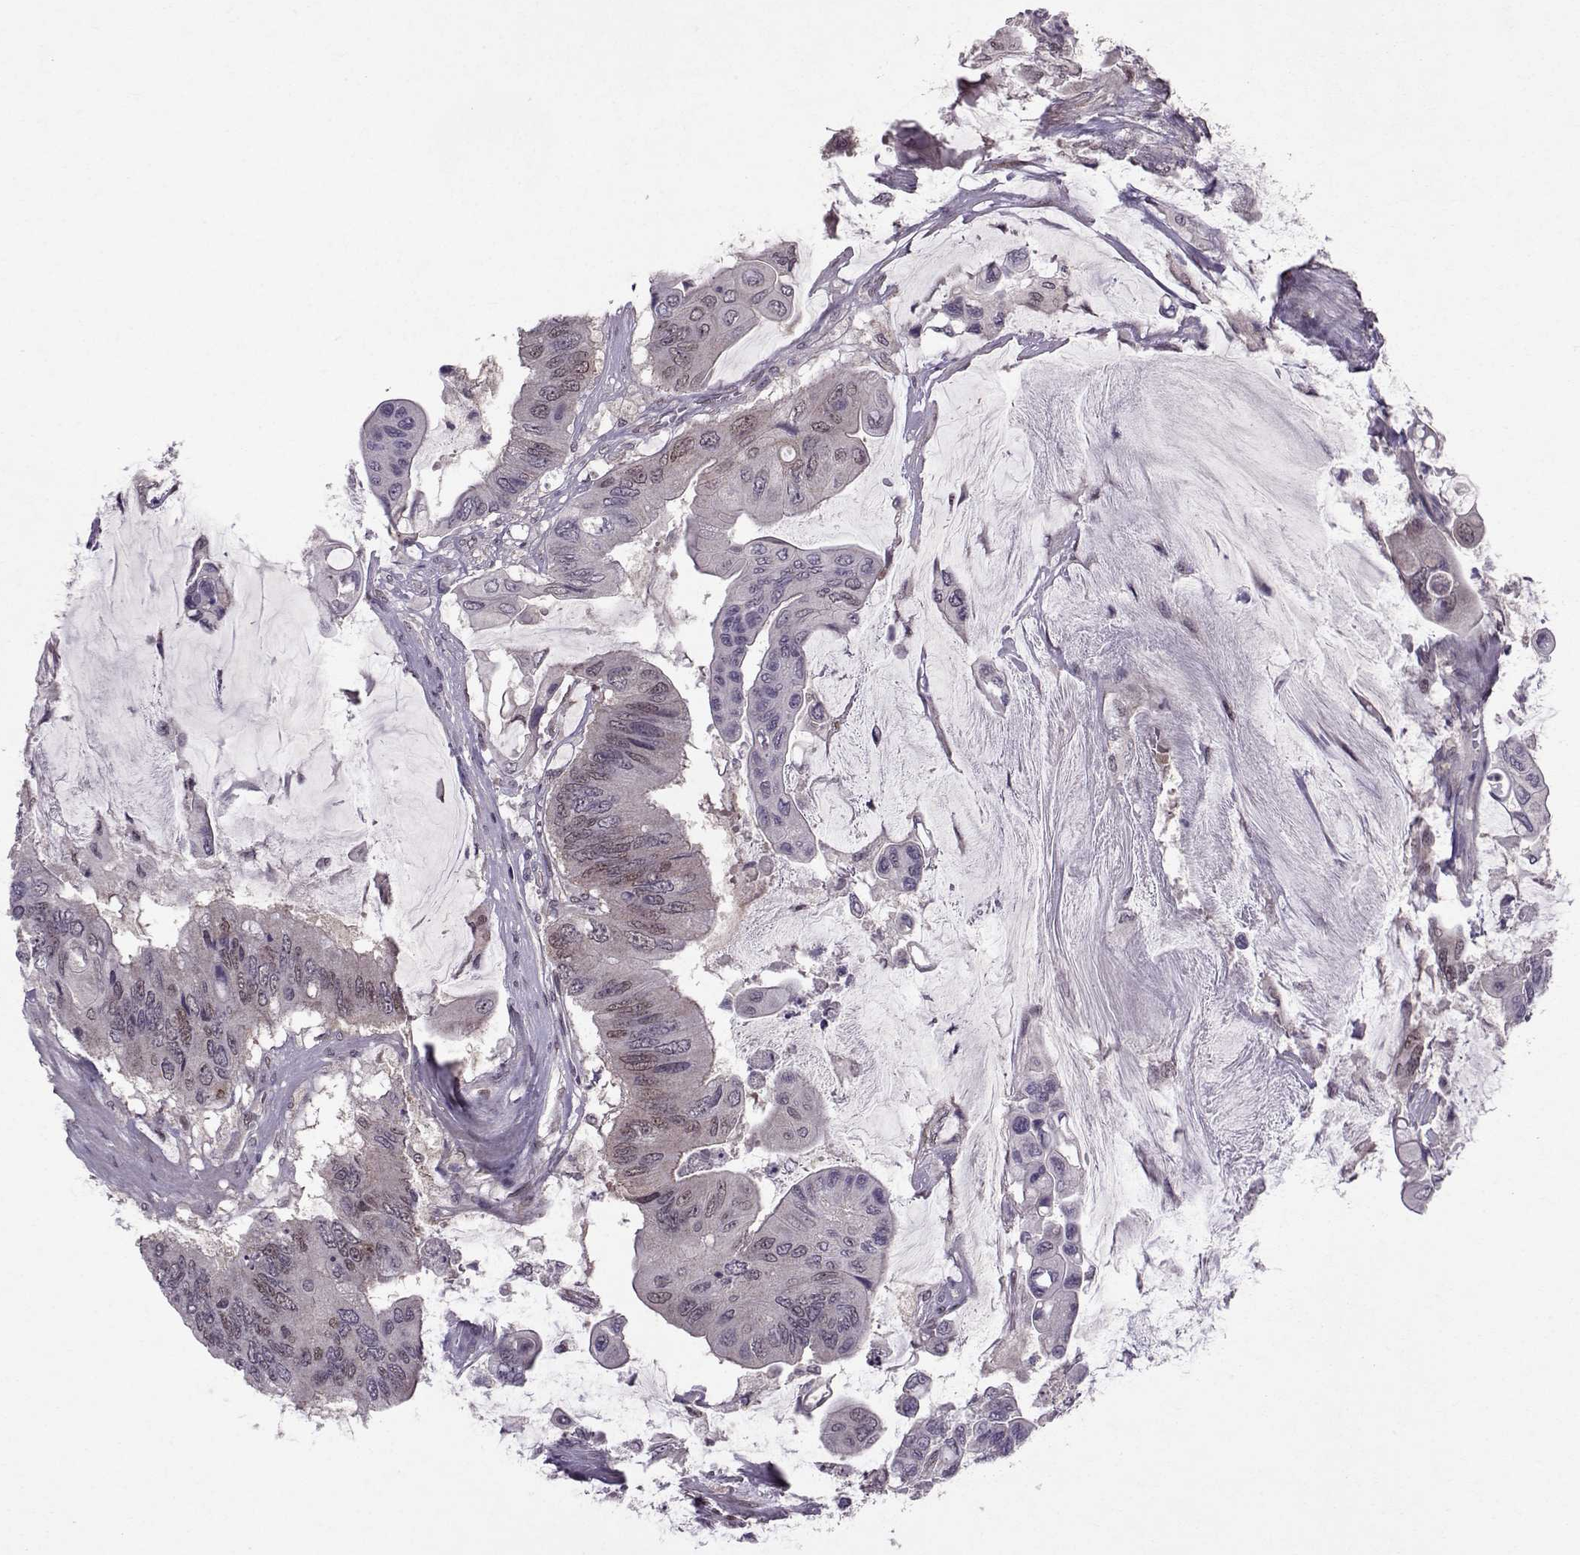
{"staining": {"intensity": "weak", "quantity": "<25%", "location": "nuclear"}, "tissue": "colorectal cancer", "cell_type": "Tumor cells", "image_type": "cancer", "snomed": [{"axis": "morphology", "description": "Adenocarcinoma, NOS"}, {"axis": "topography", "description": "Rectum"}], "caption": "Colorectal adenocarcinoma was stained to show a protein in brown. There is no significant expression in tumor cells.", "gene": "CDK4", "patient": {"sex": "male", "age": 63}}